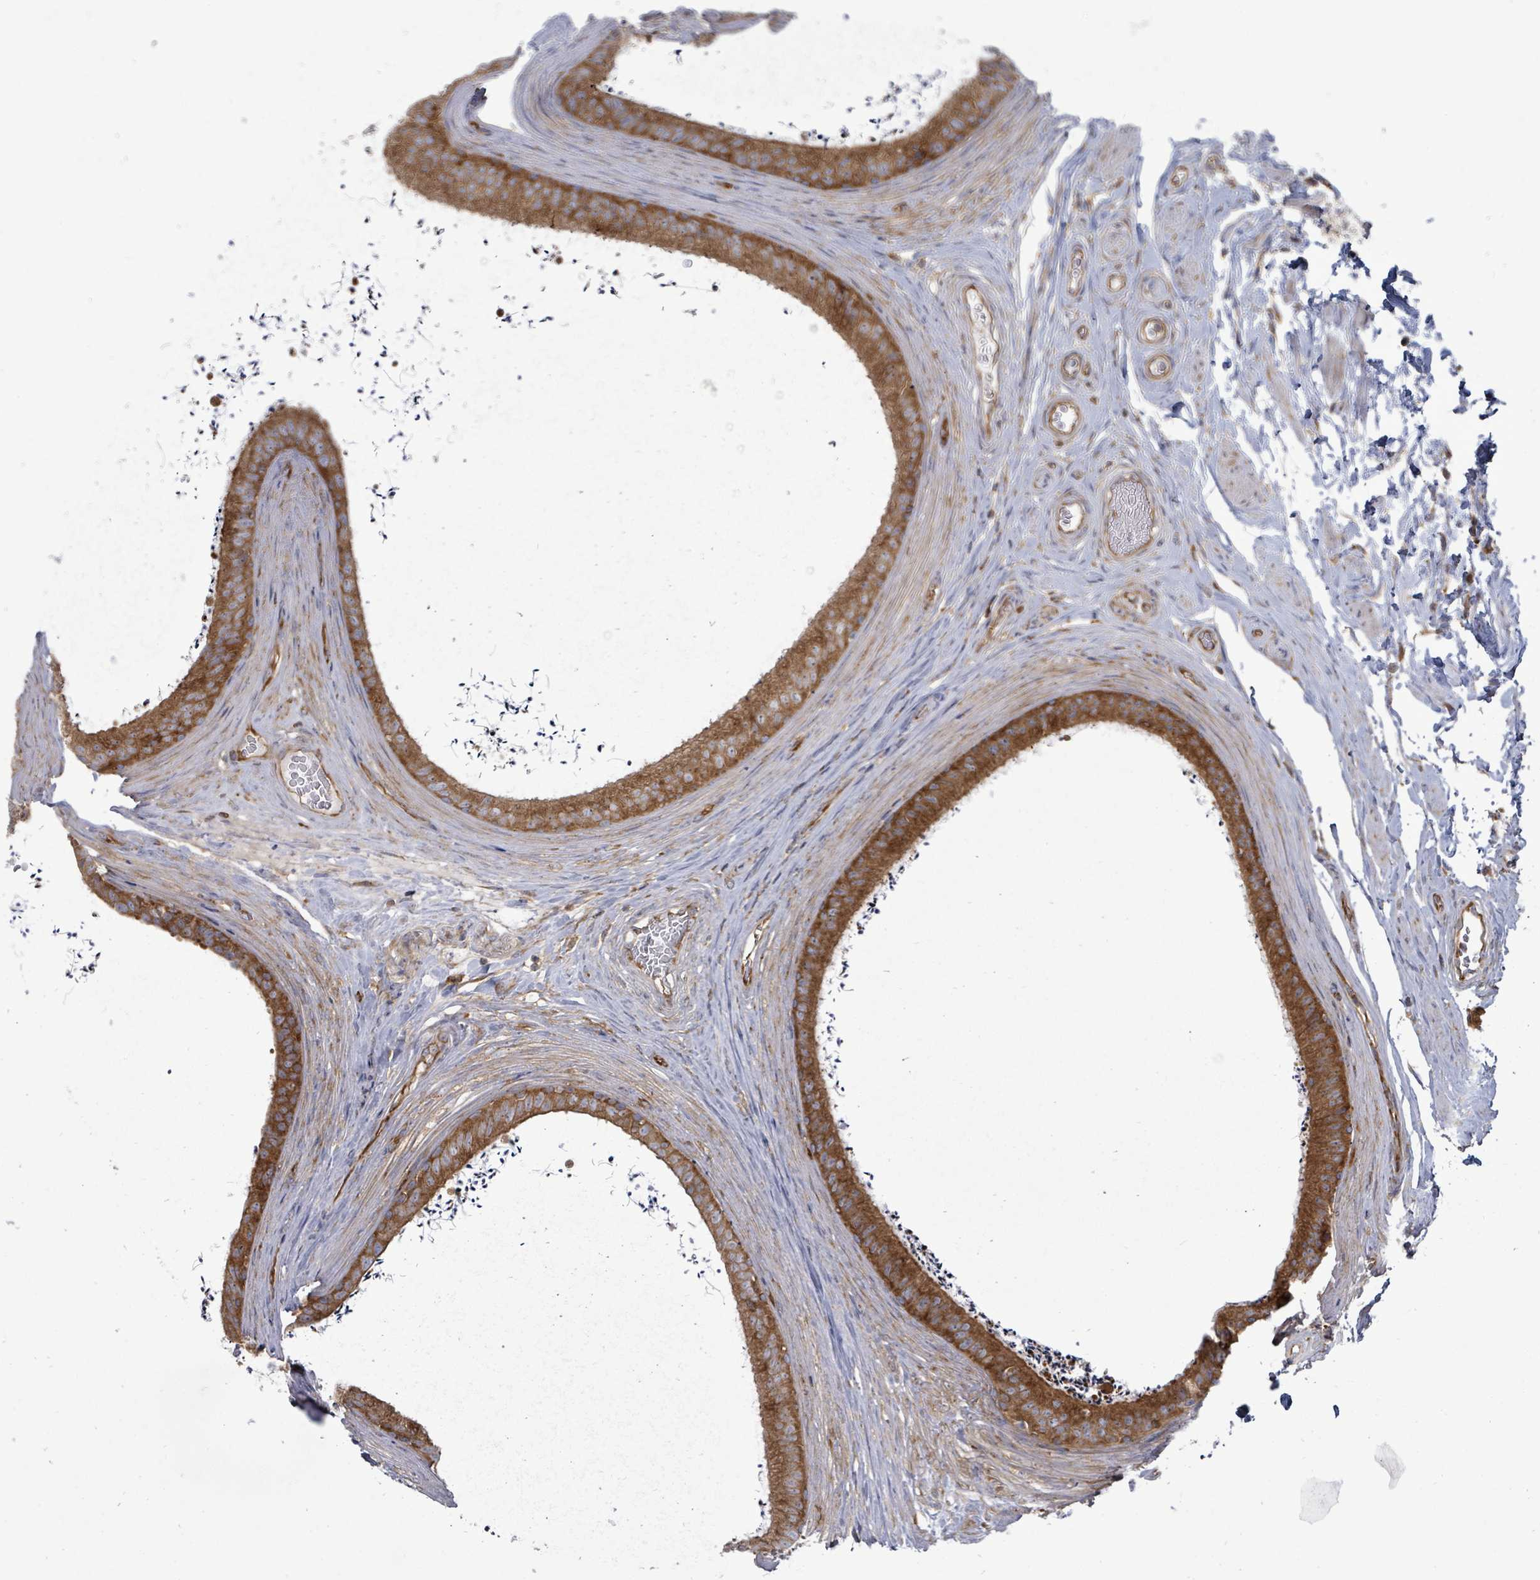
{"staining": {"intensity": "strong", "quantity": ">75%", "location": "cytoplasmic/membranous"}, "tissue": "epididymis", "cell_type": "Glandular cells", "image_type": "normal", "snomed": [{"axis": "morphology", "description": "Normal tissue, NOS"}, {"axis": "topography", "description": "Testis"}, {"axis": "topography", "description": "Epididymis"}], "caption": "Glandular cells show high levels of strong cytoplasmic/membranous positivity in approximately >75% of cells in unremarkable human epididymis. (DAB (3,3'-diaminobenzidine) = brown stain, brightfield microscopy at high magnification).", "gene": "EIF3CL", "patient": {"sex": "male", "age": 41}}